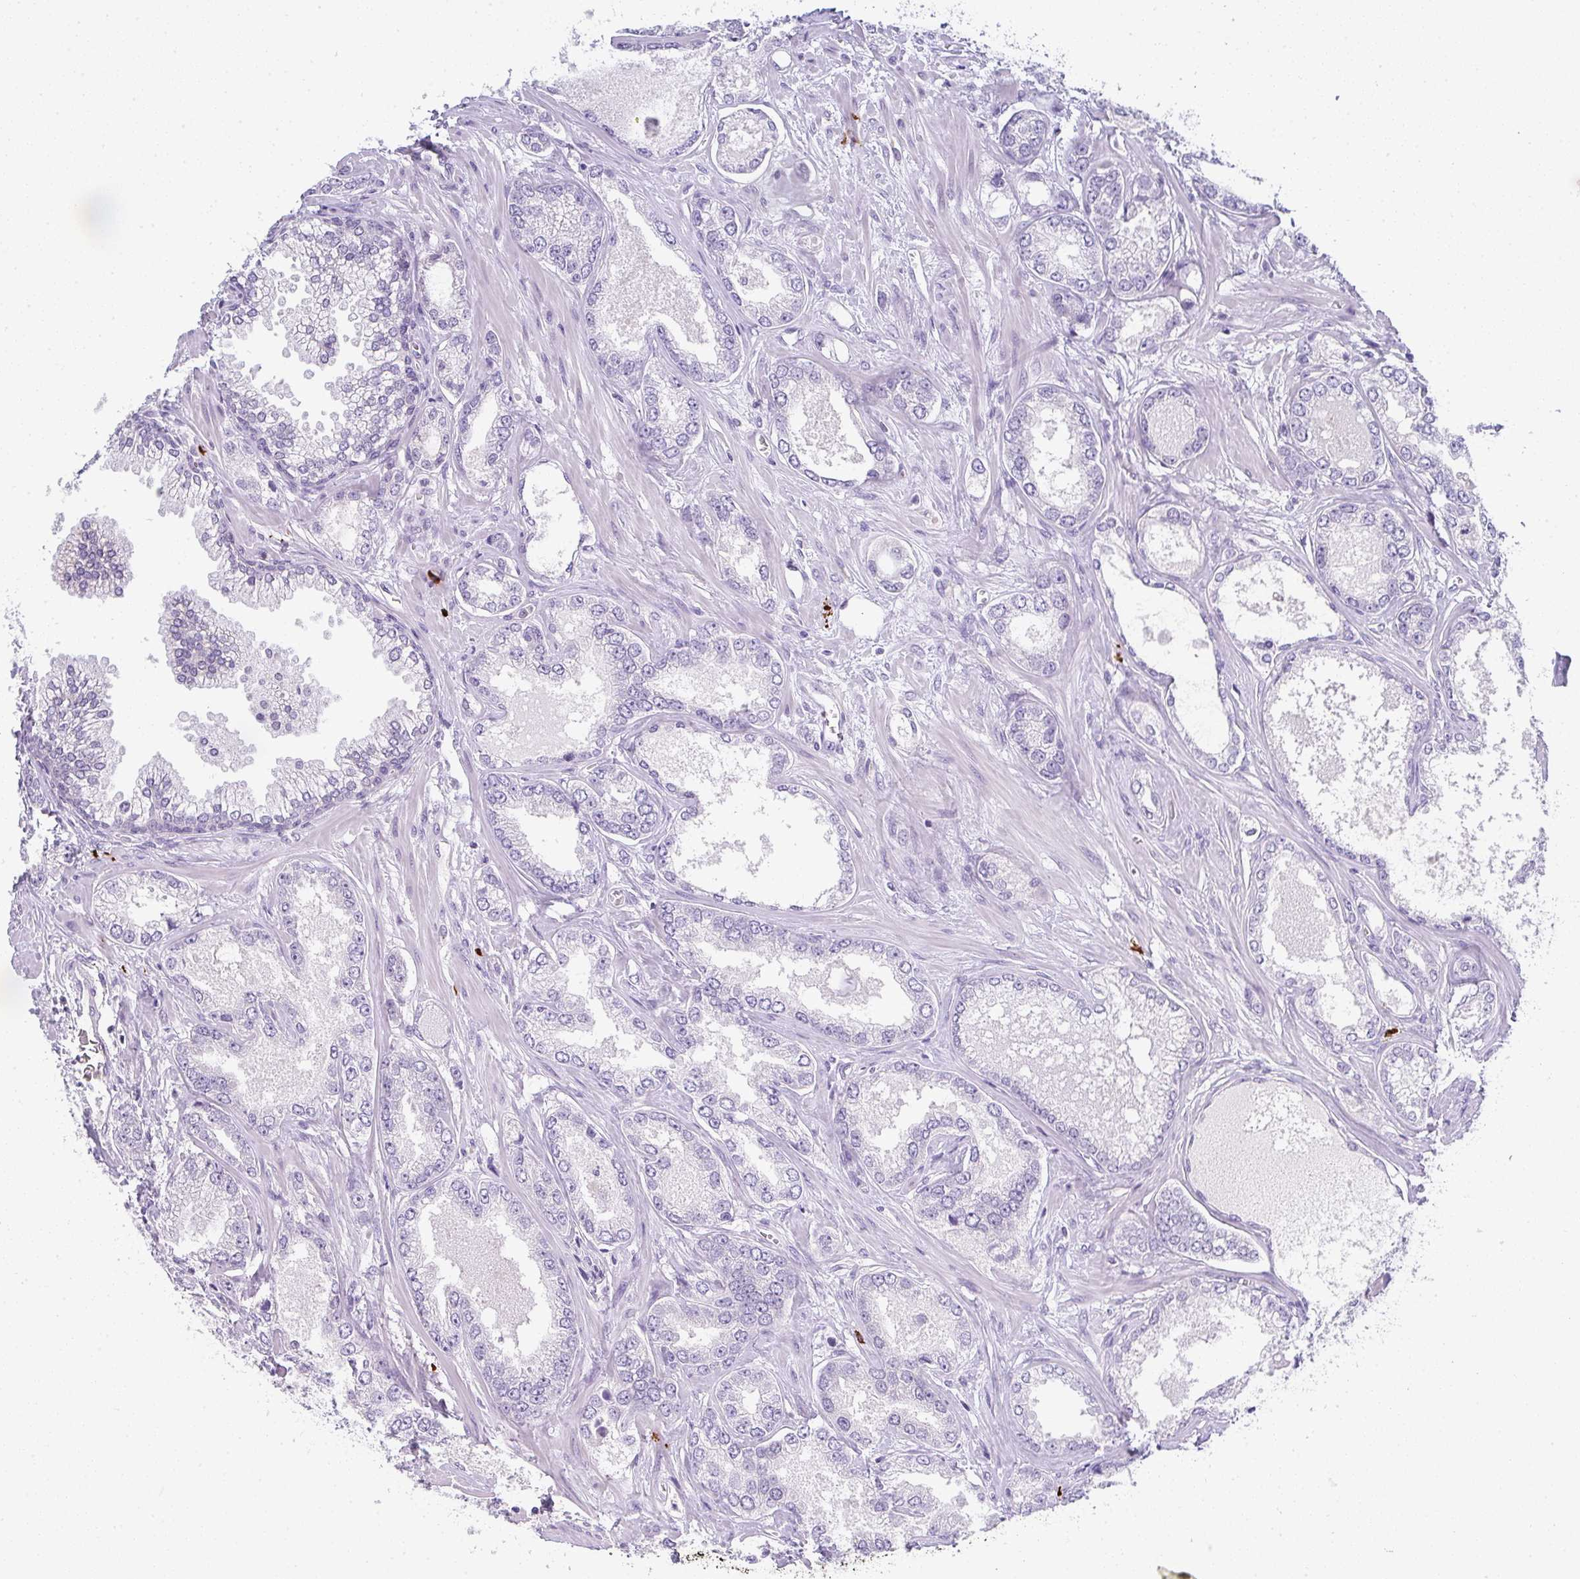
{"staining": {"intensity": "negative", "quantity": "none", "location": "none"}, "tissue": "prostate cancer", "cell_type": "Tumor cells", "image_type": "cancer", "snomed": [{"axis": "morphology", "description": "Adenocarcinoma, Medium grade"}, {"axis": "topography", "description": "Prostate"}], "caption": "The photomicrograph reveals no significant expression in tumor cells of prostate medium-grade adenocarcinoma.", "gene": "CACNA1S", "patient": {"sex": "male", "age": 57}}